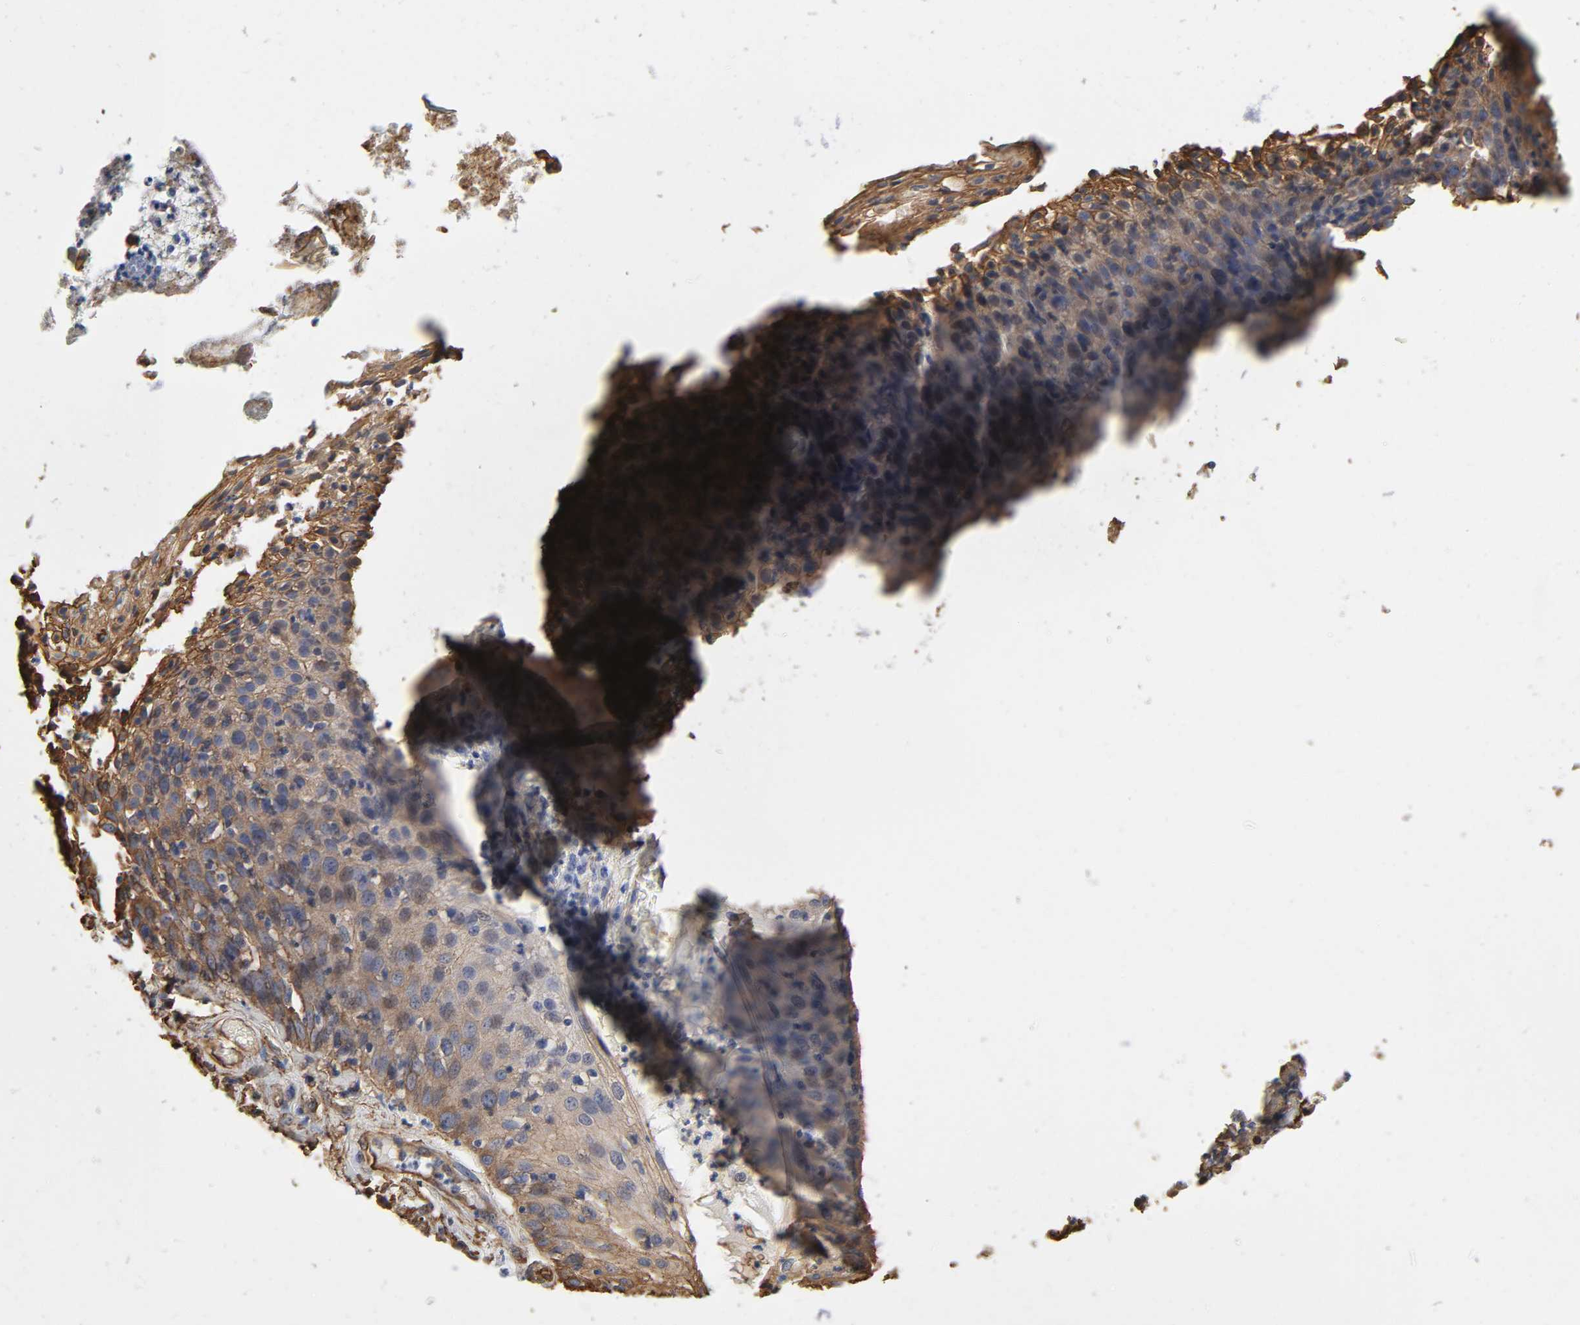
{"staining": {"intensity": "moderate", "quantity": ">75%", "location": "cytoplasmic/membranous"}, "tissue": "skin cancer", "cell_type": "Tumor cells", "image_type": "cancer", "snomed": [{"axis": "morphology", "description": "Squamous cell carcinoma, NOS"}, {"axis": "topography", "description": "Skin"}], "caption": "This micrograph exhibits skin cancer stained with IHC to label a protein in brown. The cytoplasmic/membranous of tumor cells show moderate positivity for the protein. Nuclei are counter-stained blue.", "gene": "ANXA2", "patient": {"sex": "male", "age": 65}}